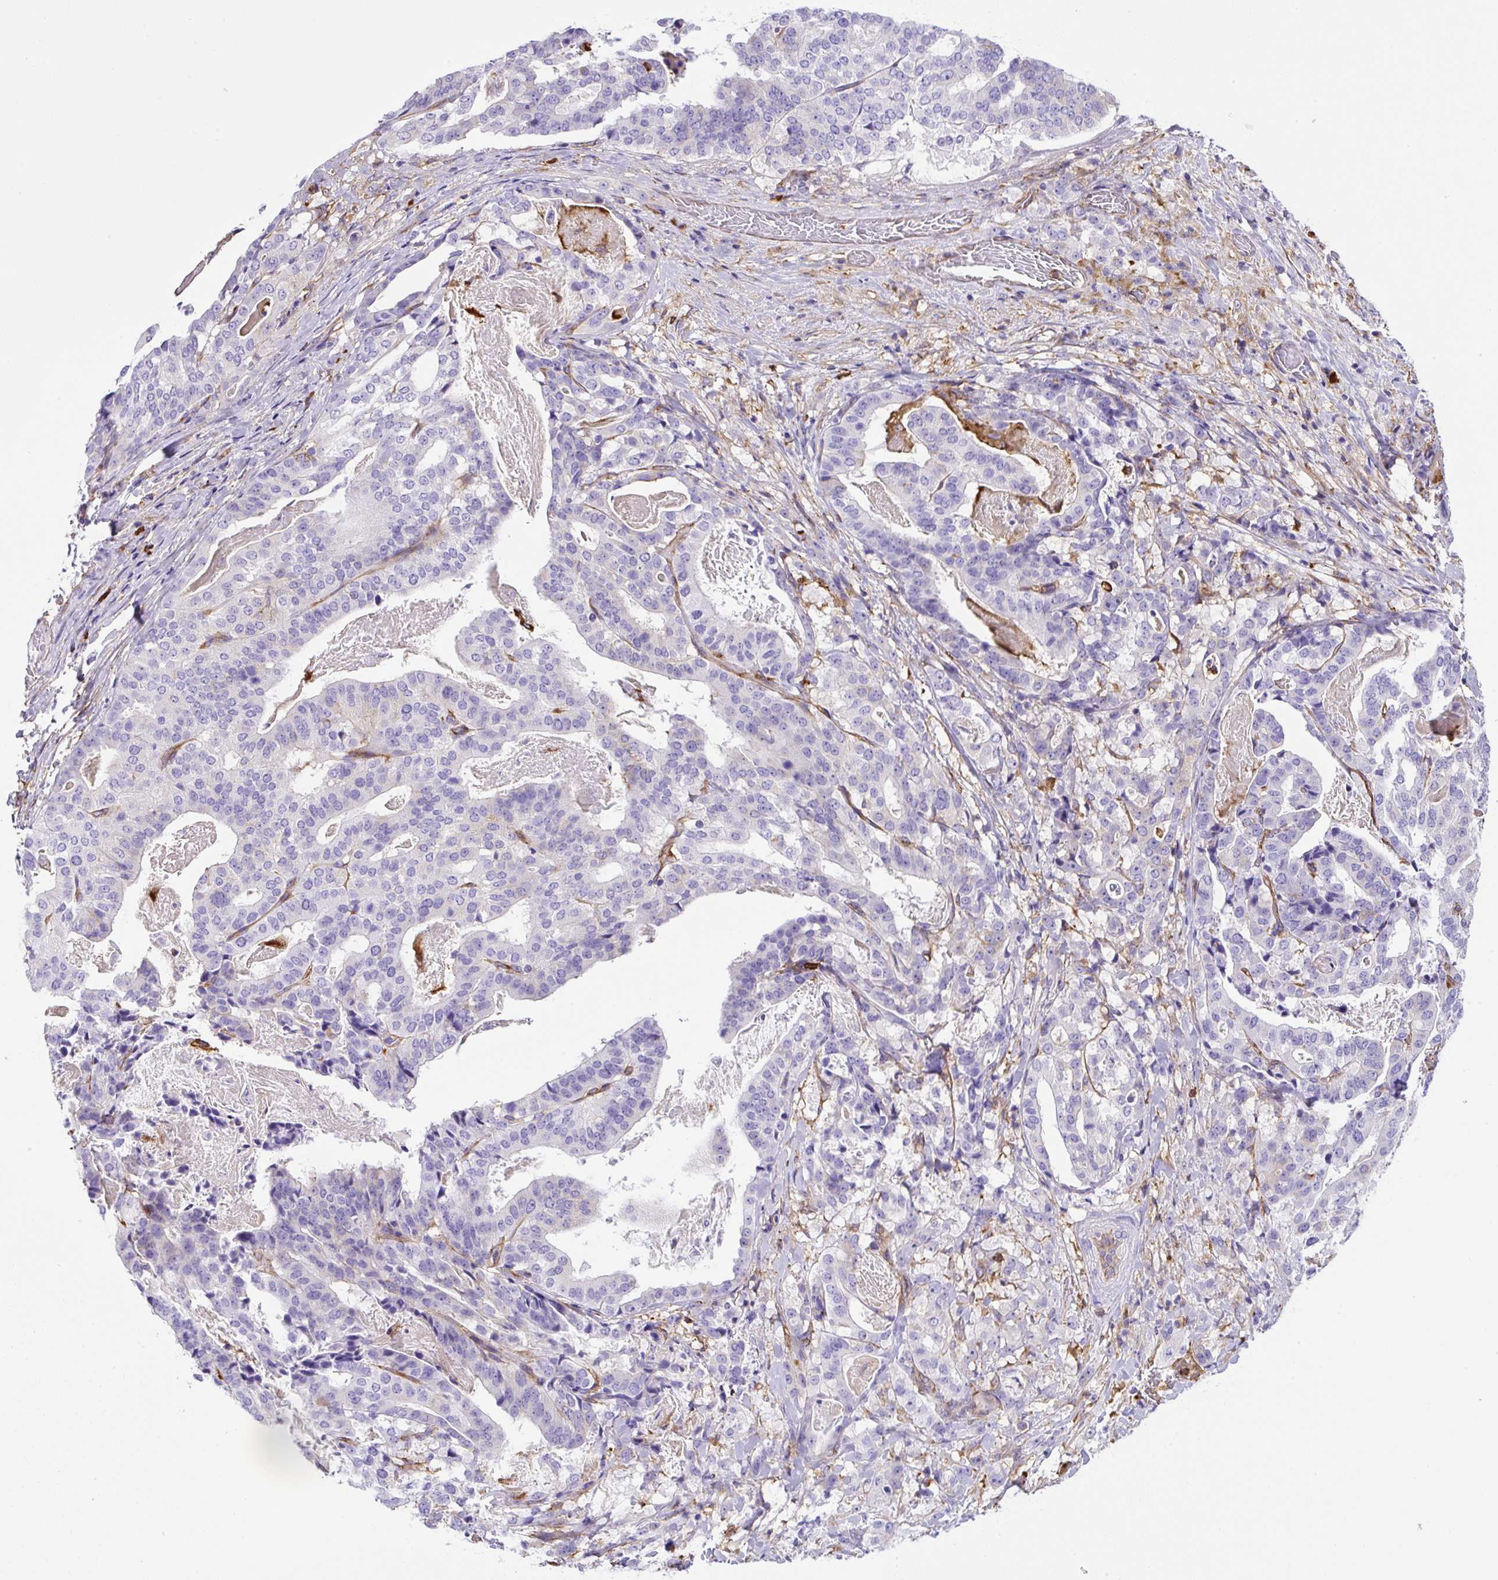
{"staining": {"intensity": "negative", "quantity": "none", "location": "none"}, "tissue": "stomach cancer", "cell_type": "Tumor cells", "image_type": "cancer", "snomed": [{"axis": "morphology", "description": "Adenocarcinoma, NOS"}, {"axis": "topography", "description": "Stomach"}], "caption": "Immunohistochemical staining of stomach adenocarcinoma exhibits no significant positivity in tumor cells.", "gene": "MAGEB5", "patient": {"sex": "male", "age": 48}}